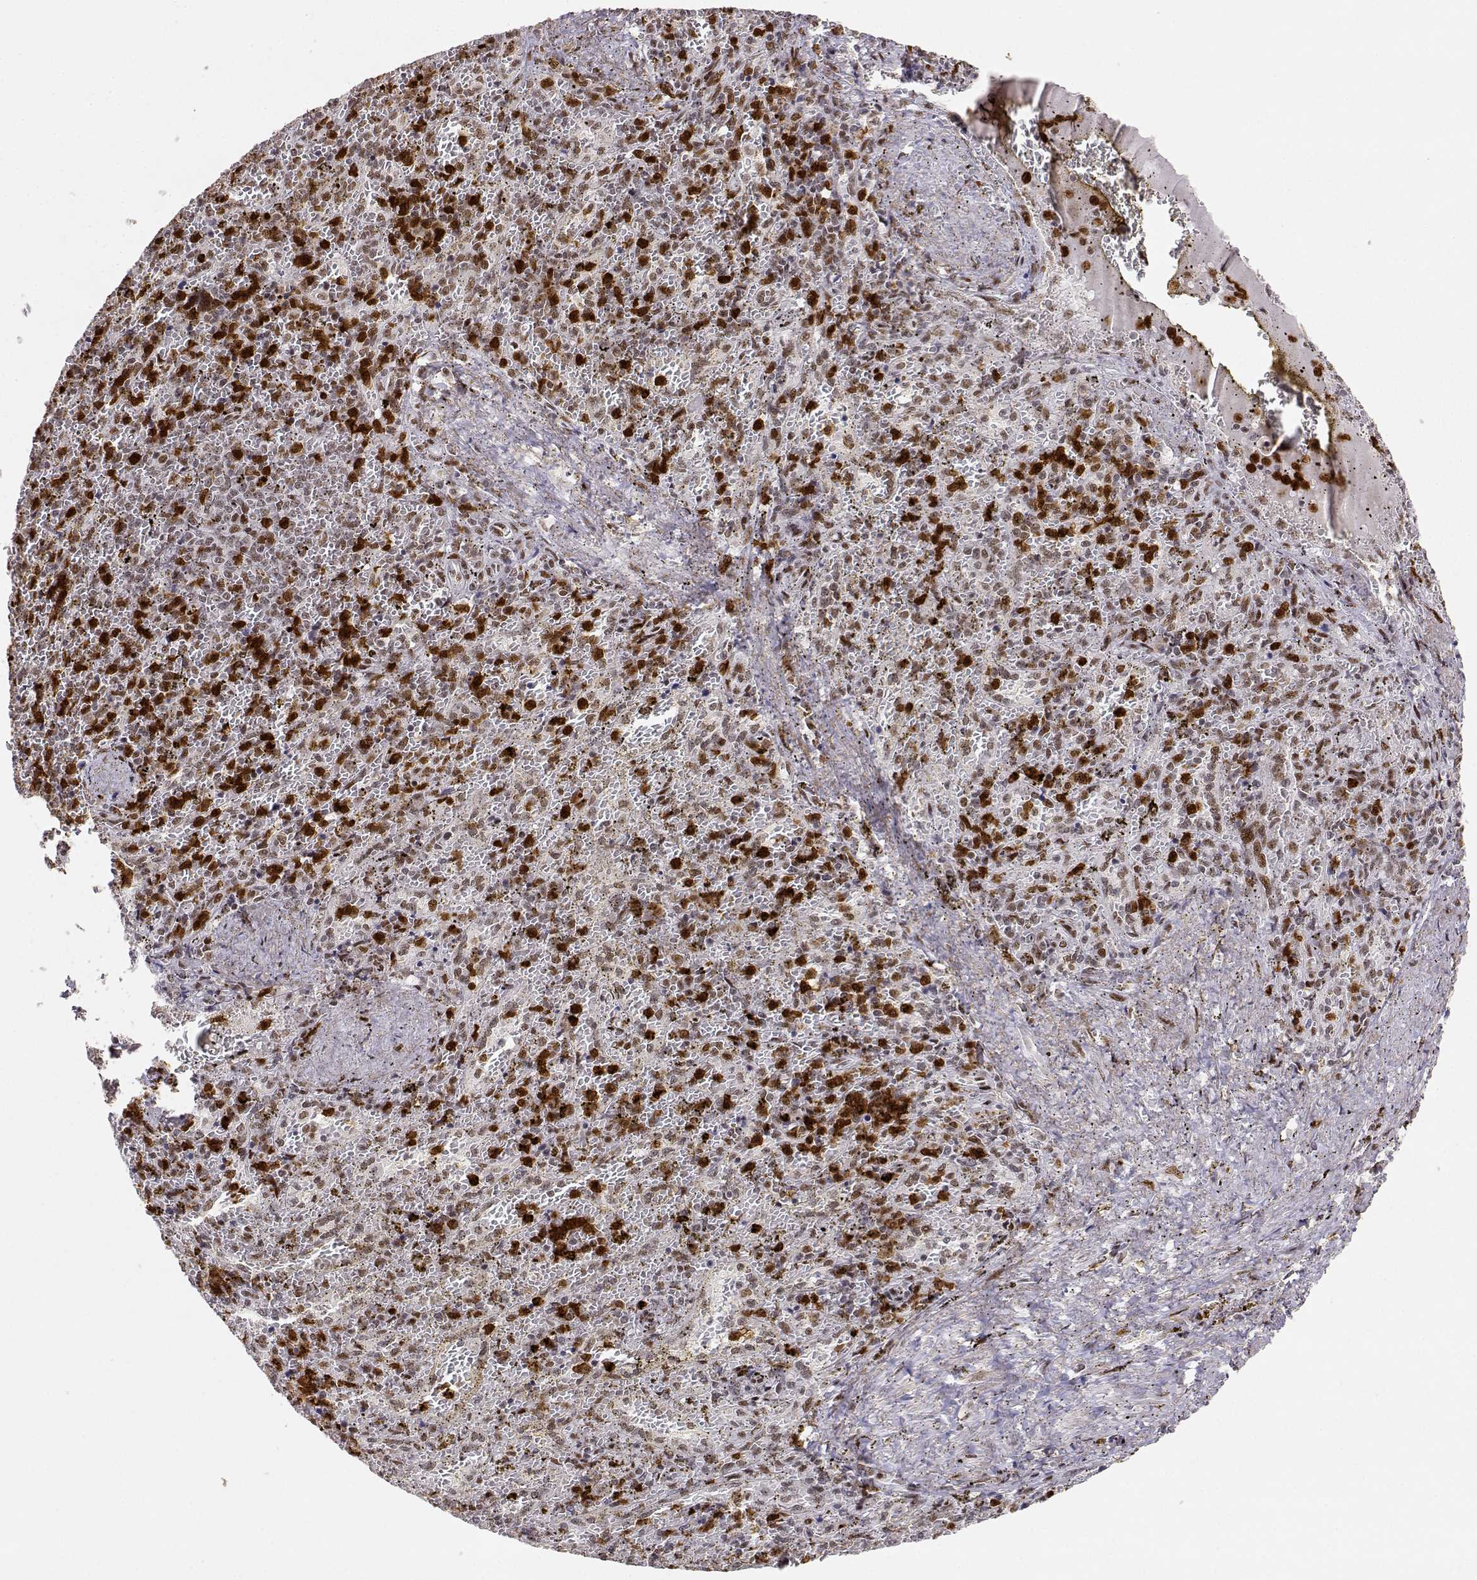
{"staining": {"intensity": "strong", "quantity": "25%-75%", "location": "cytoplasmic/membranous,nuclear"}, "tissue": "spleen", "cell_type": "Cells in red pulp", "image_type": "normal", "snomed": [{"axis": "morphology", "description": "Normal tissue, NOS"}, {"axis": "topography", "description": "Spleen"}], "caption": "High-magnification brightfield microscopy of normal spleen stained with DAB (3,3'-diaminobenzidine) (brown) and counterstained with hematoxylin (blue). cells in red pulp exhibit strong cytoplasmic/membranous,nuclear staining is identified in approximately25%-75% of cells. The protein of interest is shown in brown color, while the nuclei are stained blue.", "gene": "RSF1", "patient": {"sex": "female", "age": 50}}